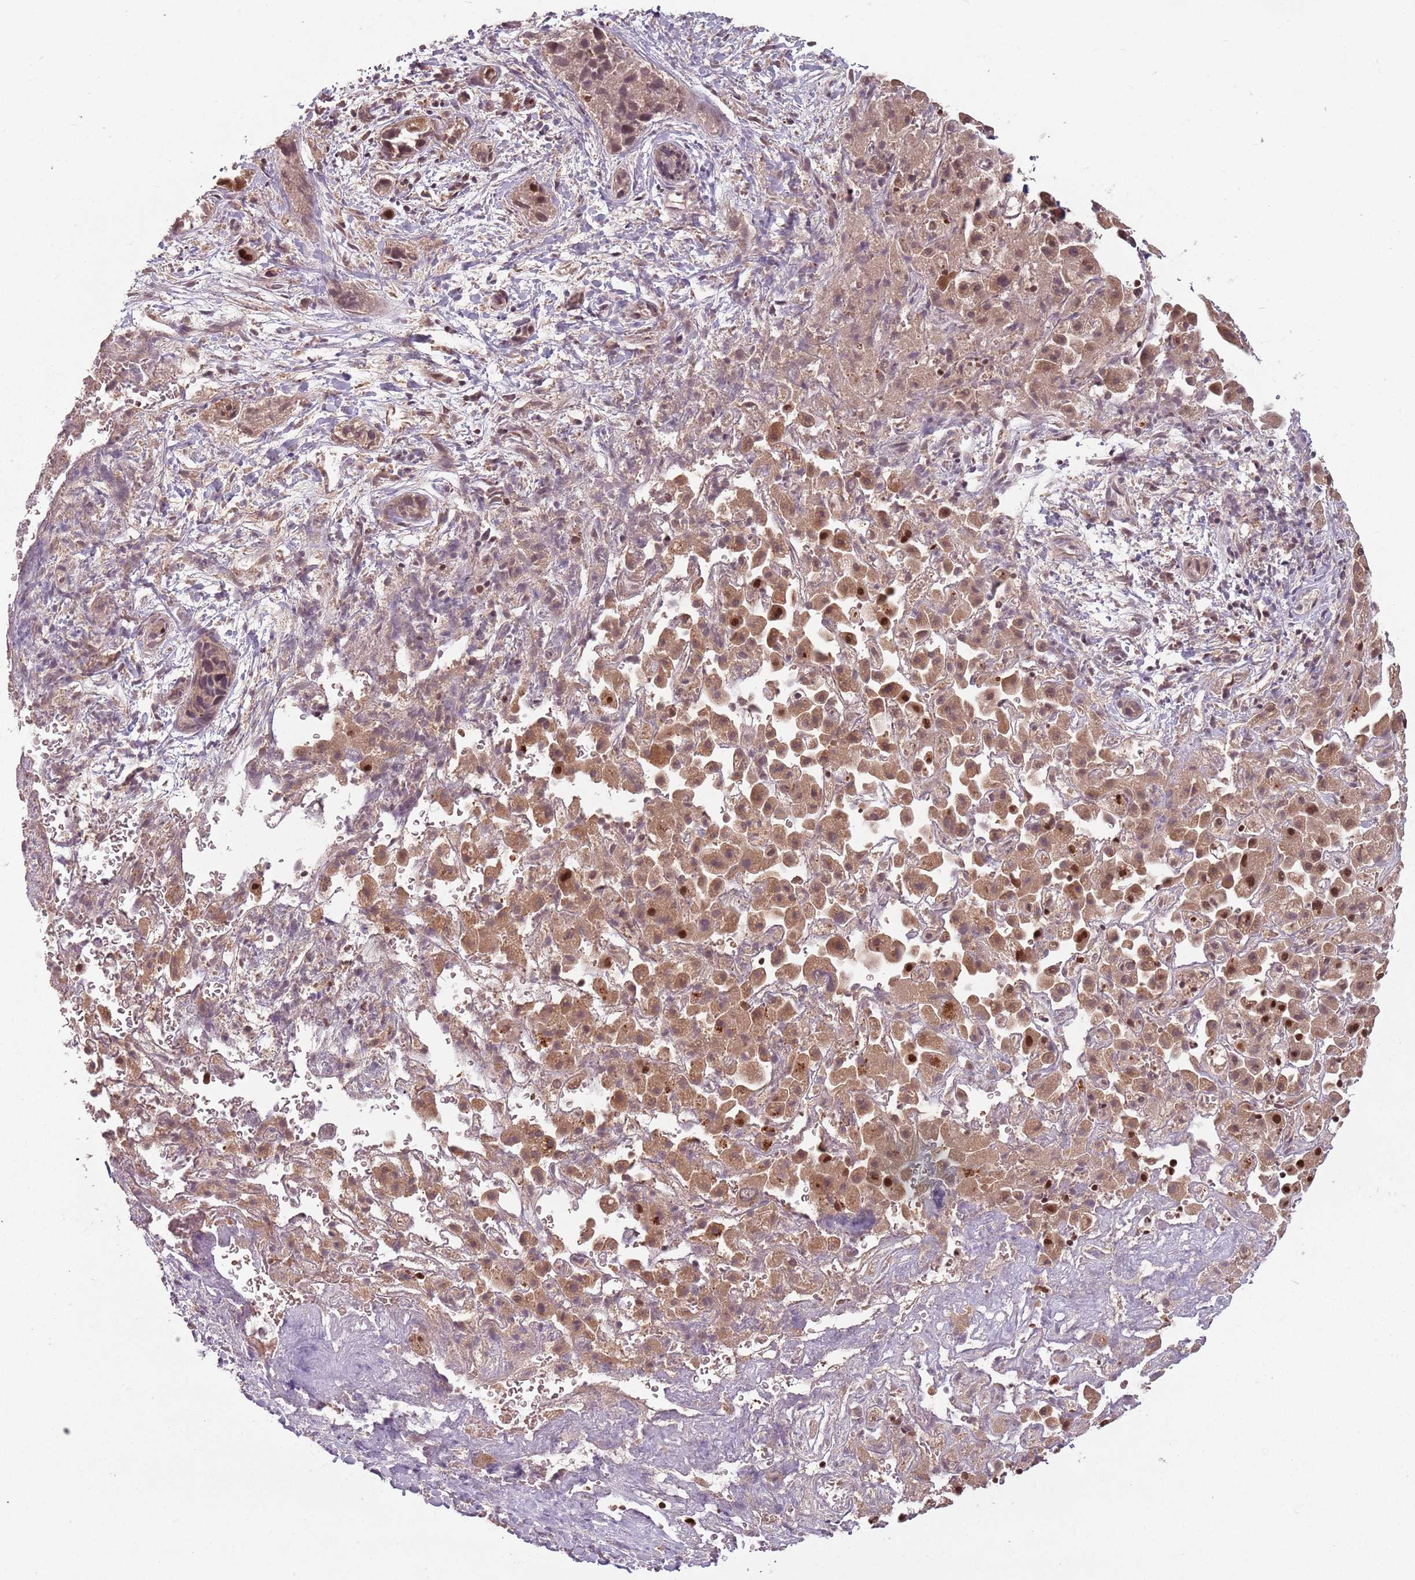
{"staining": {"intensity": "moderate", "quantity": ">75%", "location": "cytoplasmic/membranous,nuclear"}, "tissue": "liver cancer", "cell_type": "Tumor cells", "image_type": "cancer", "snomed": [{"axis": "morphology", "description": "Cholangiocarcinoma"}, {"axis": "topography", "description": "Liver"}], "caption": "IHC (DAB) staining of liver cholangiocarcinoma demonstrates moderate cytoplasmic/membranous and nuclear protein expression in about >75% of tumor cells.", "gene": "NCBP1", "patient": {"sex": "female", "age": 52}}